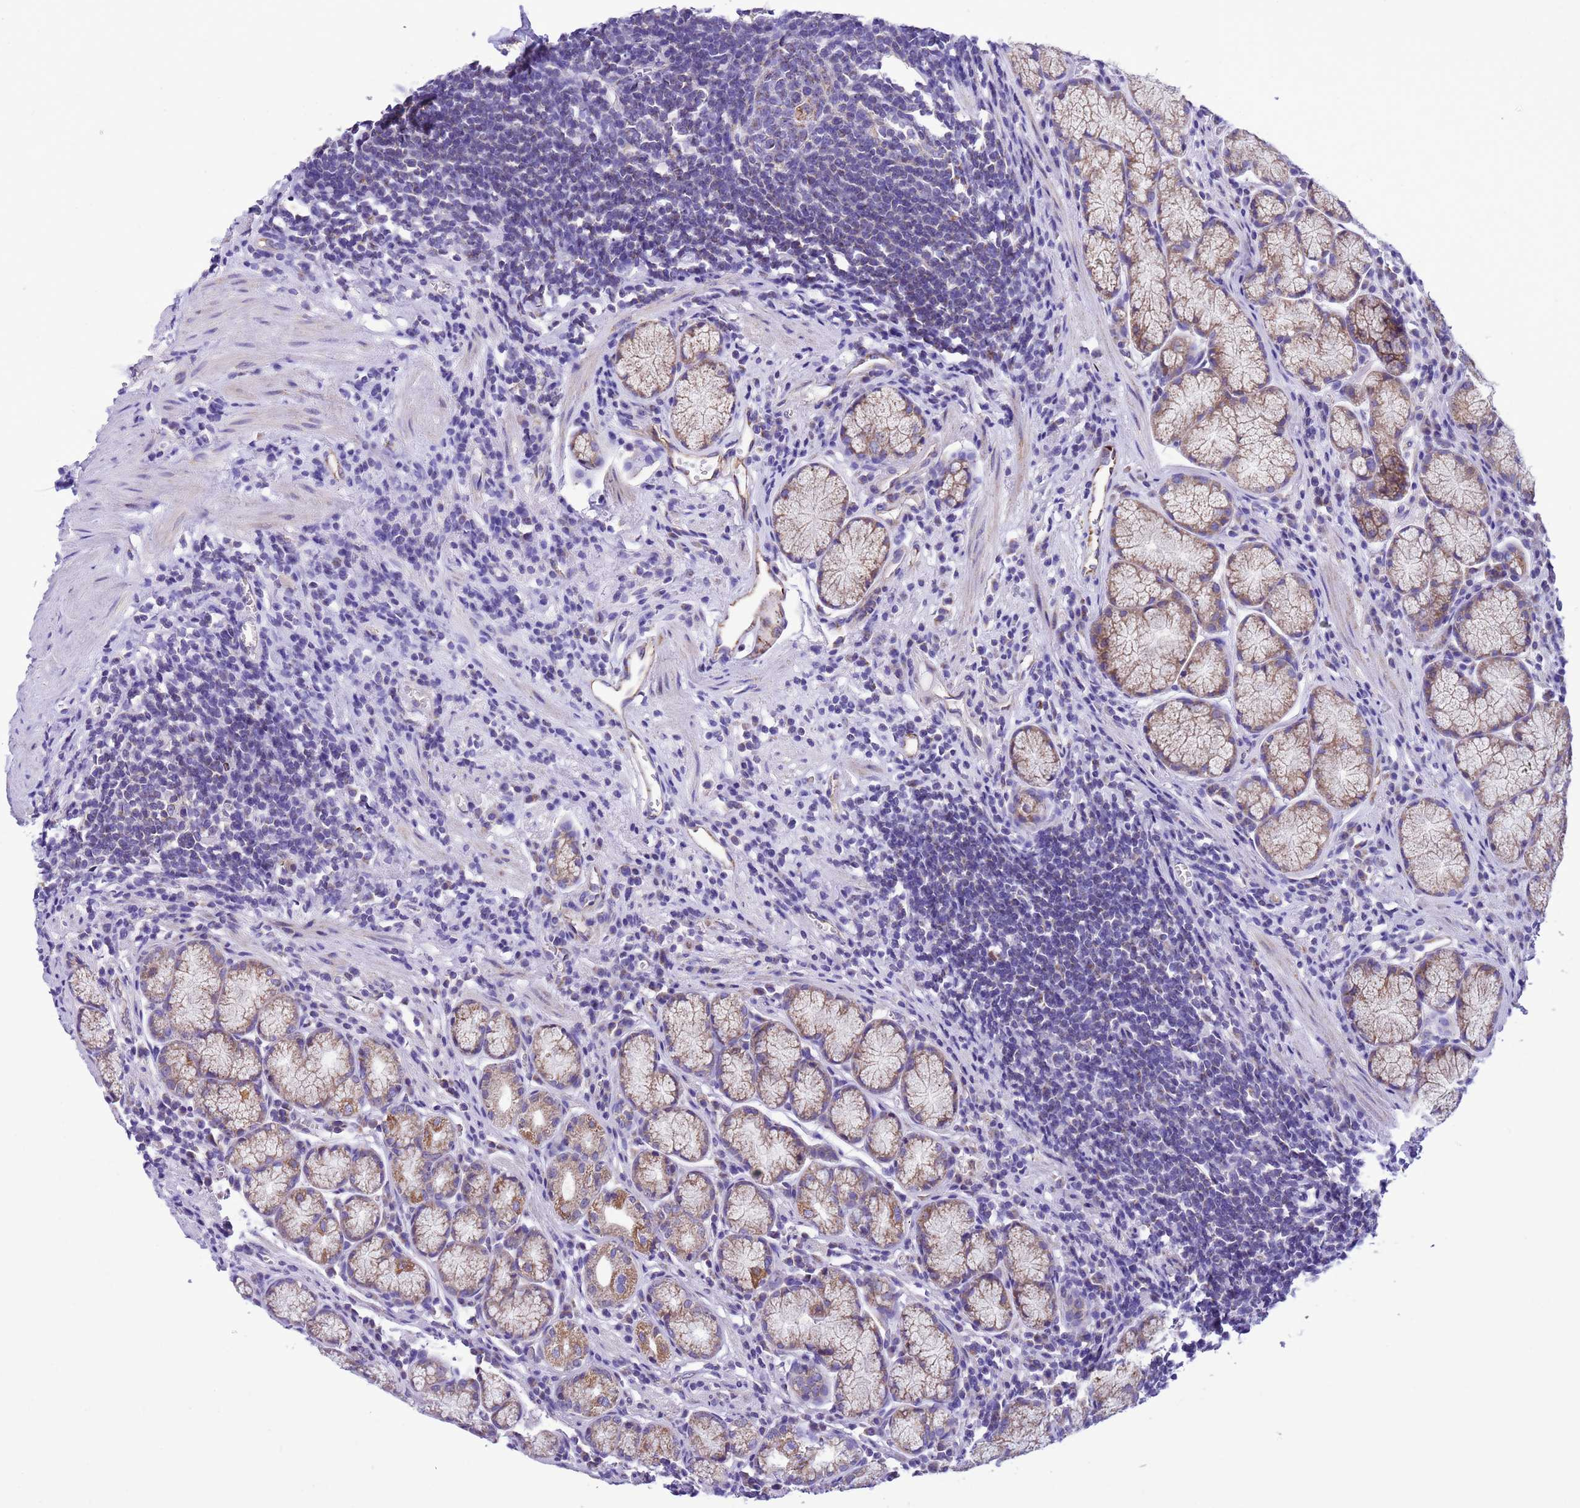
{"staining": {"intensity": "moderate", "quantity": "25%-75%", "location": "cytoplasmic/membranous"}, "tissue": "stomach", "cell_type": "Glandular cells", "image_type": "normal", "snomed": [{"axis": "morphology", "description": "Normal tissue, NOS"}, {"axis": "topography", "description": "Stomach"}], "caption": "IHC (DAB) staining of benign human stomach reveals moderate cytoplasmic/membranous protein expression in approximately 25%-75% of glandular cells. (Brightfield microscopy of DAB IHC at high magnification).", "gene": "CCDC191", "patient": {"sex": "male", "age": 55}}